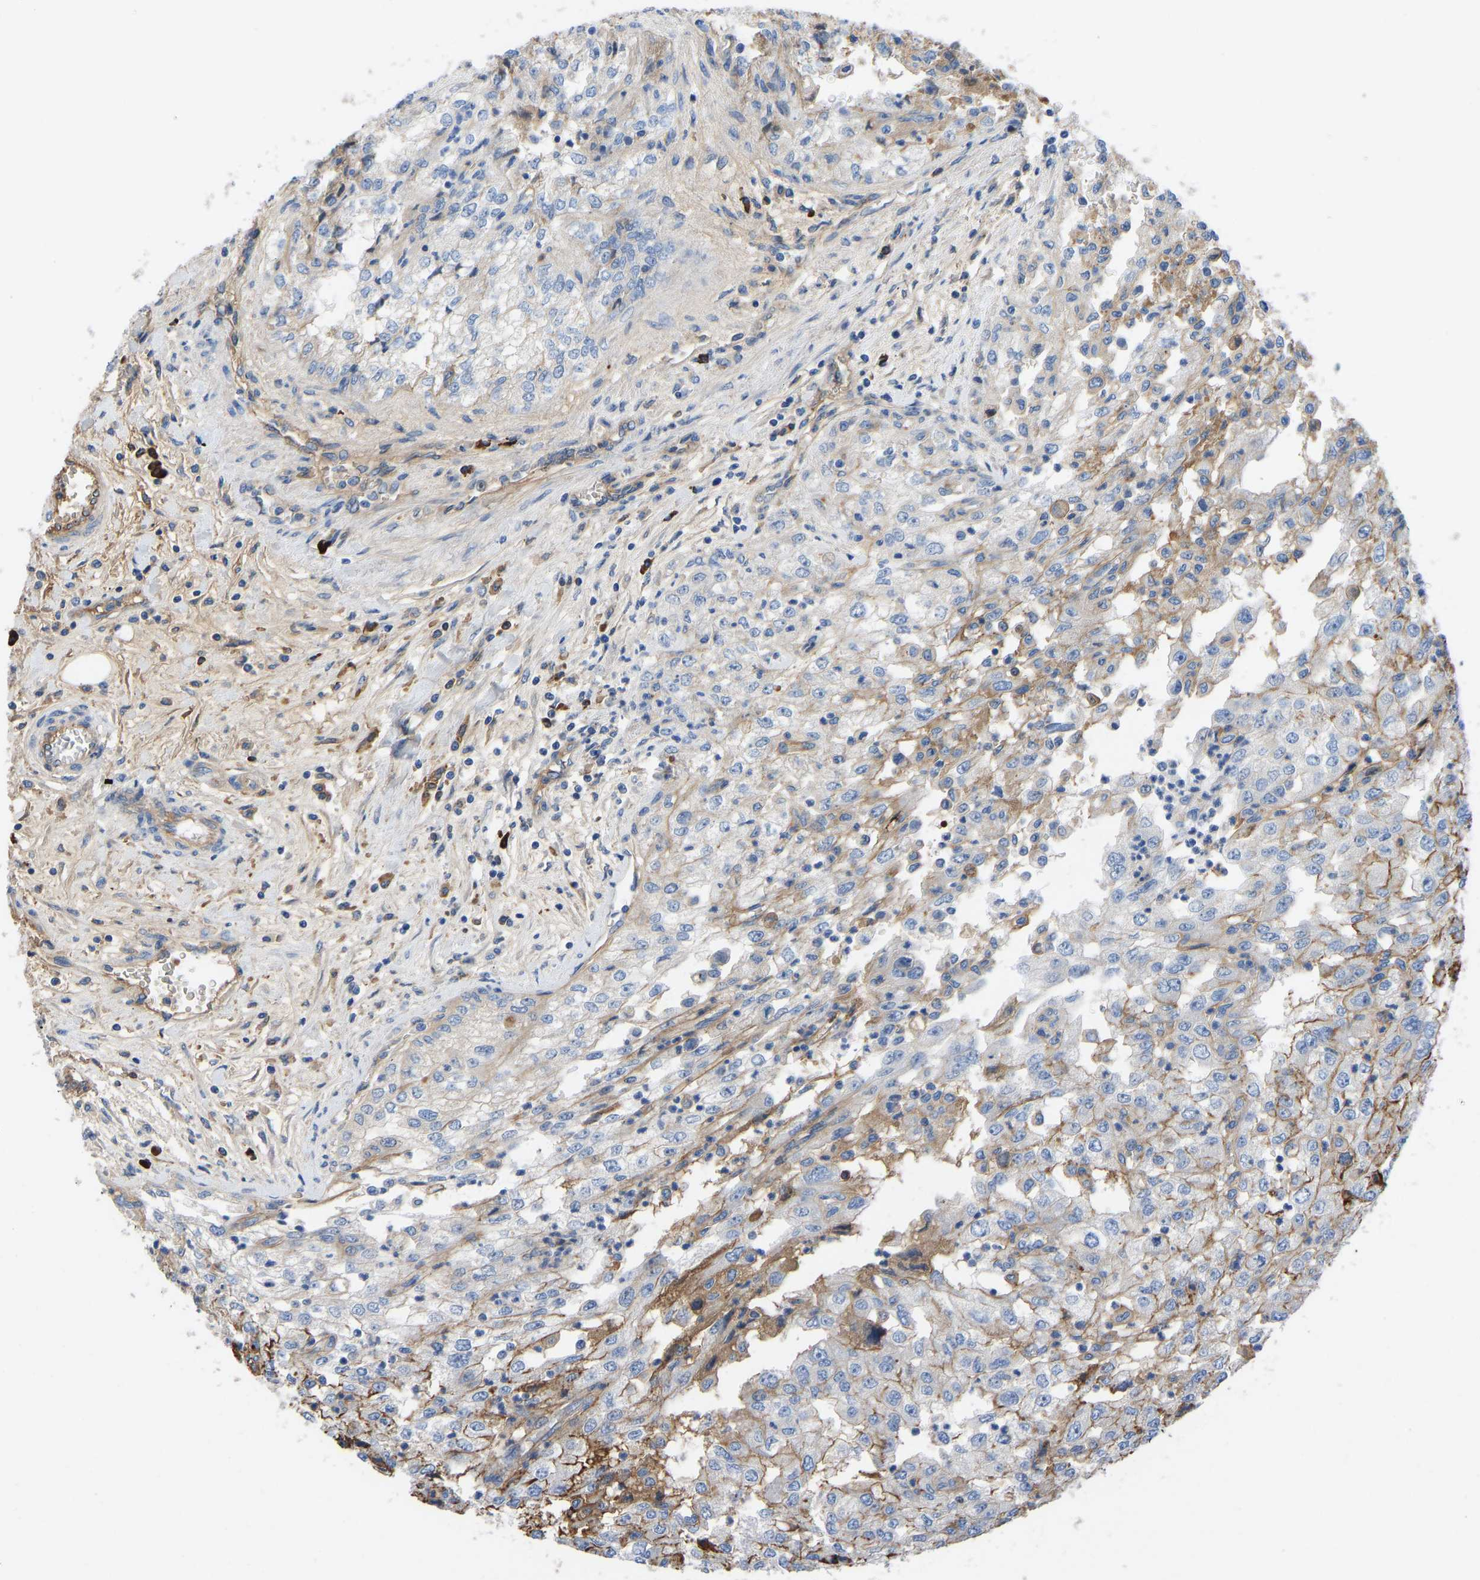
{"staining": {"intensity": "moderate", "quantity": "<25%", "location": "cytoplasmic/membranous"}, "tissue": "renal cancer", "cell_type": "Tumor cells", "image_type": "cancer", "snomed": [{"axis": "morphology", "description": "Adenocarcinoma, NOS"}, {"axis": "topography", "description": "Kidney"}], "caption": "IHC photomicrograph of neoplastic tissue: human adenocarcinoma (renal) stained using immunohistochemistry displays low levels of moderate protein expression localized specifically in the cytoplasmic/membranous of tumor cells, appearing as a cytoplasmic/membranous brown color.", "gene": "HSPG2", "patient": {"sex": "female", "age": 54}}